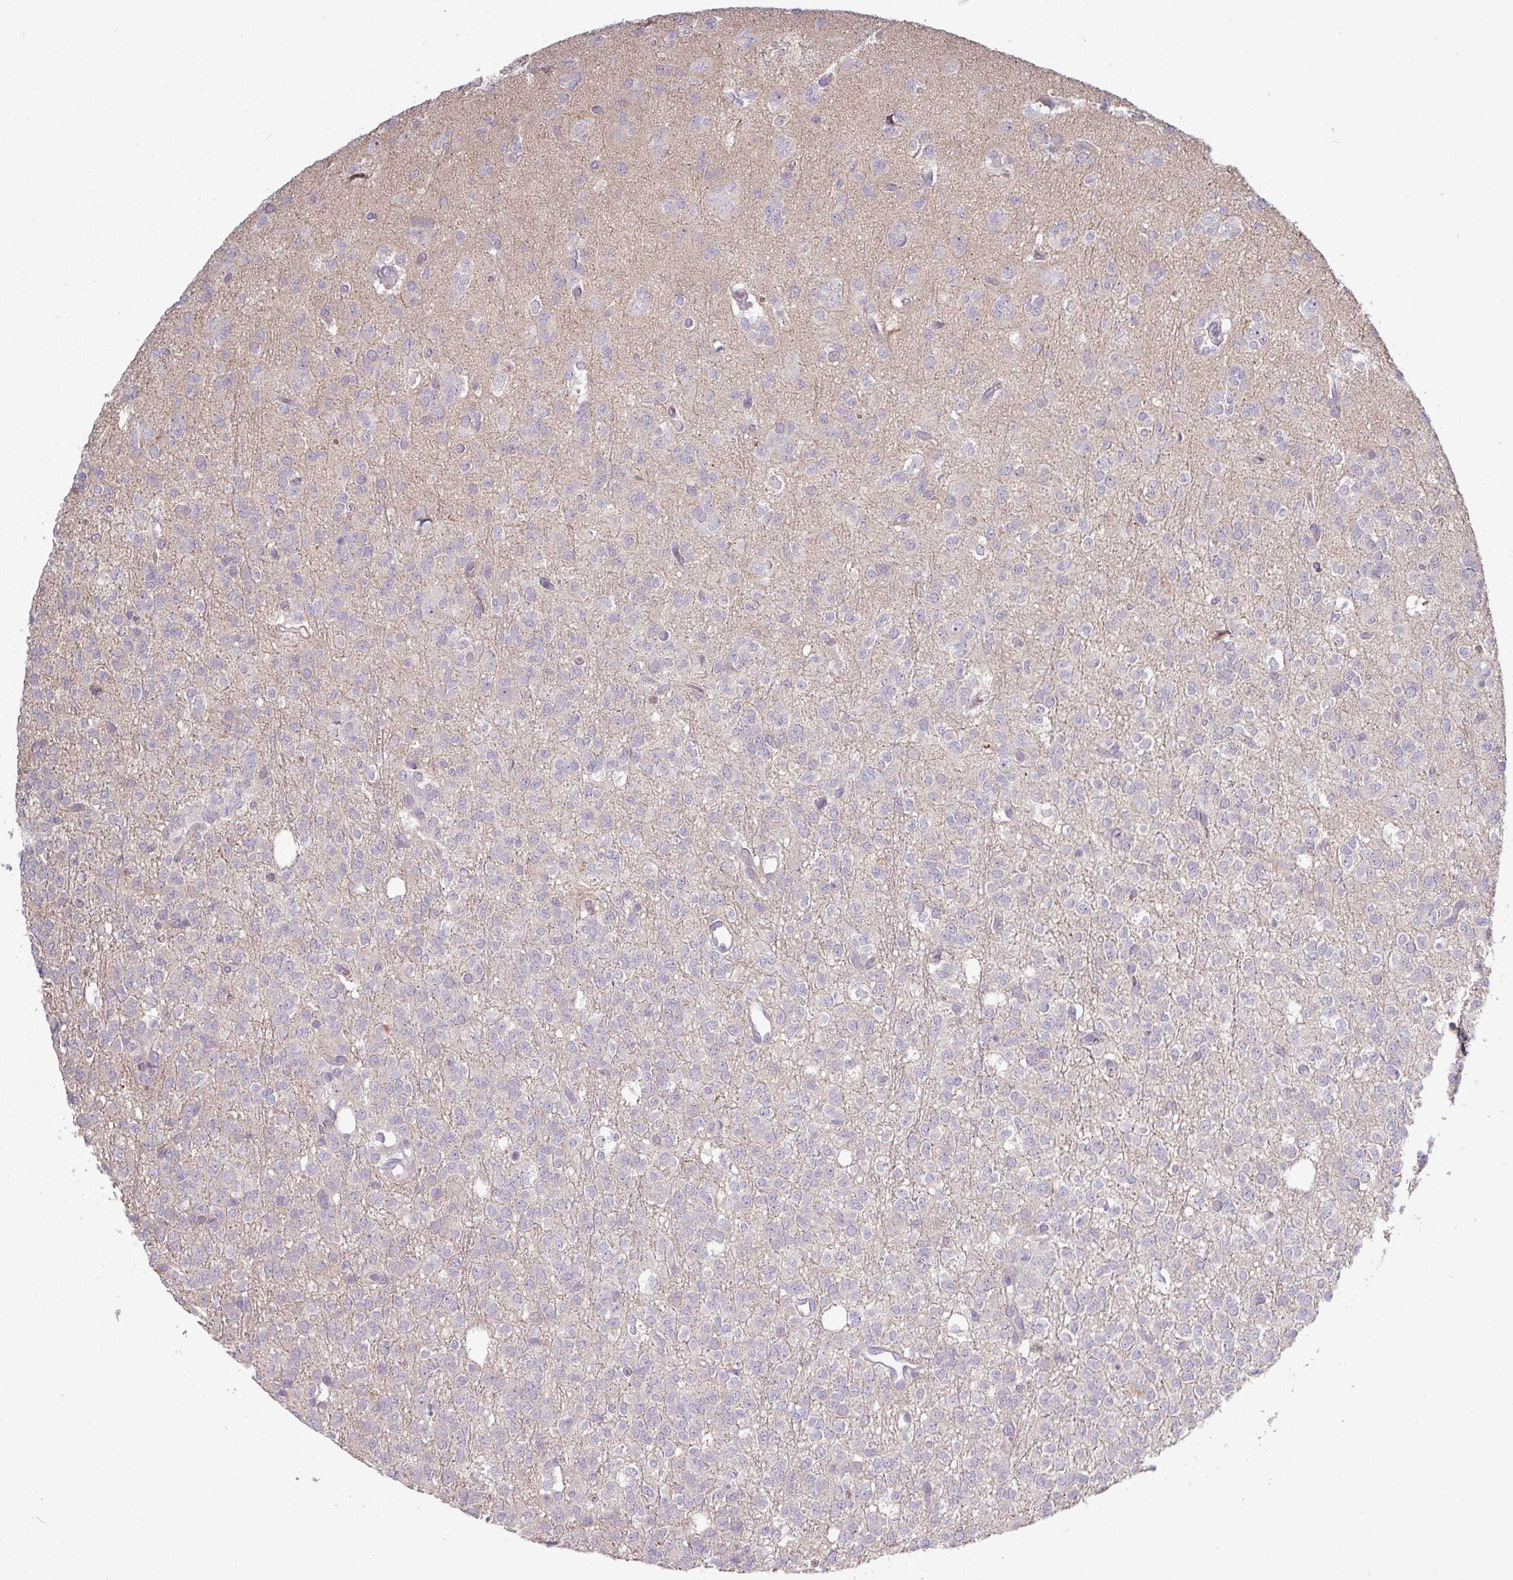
{"staining": {"intensity": "negative", "quantity": "none", "location": "none"}, "tissue": "glioma", "cell_type": "Tumor cells", "image_type": "cancer", "snomed": [{"axis": "morphology", "description": "Glioma, malignant, Low grade"}, {"axis": "topography", "description": "Brain"}], "caption": "Tumor cells are negative for brown protein staining in low-grade glioma (malignant).", "gene": "C2orf16", "patient": {"sex": "female", "age": 33}}